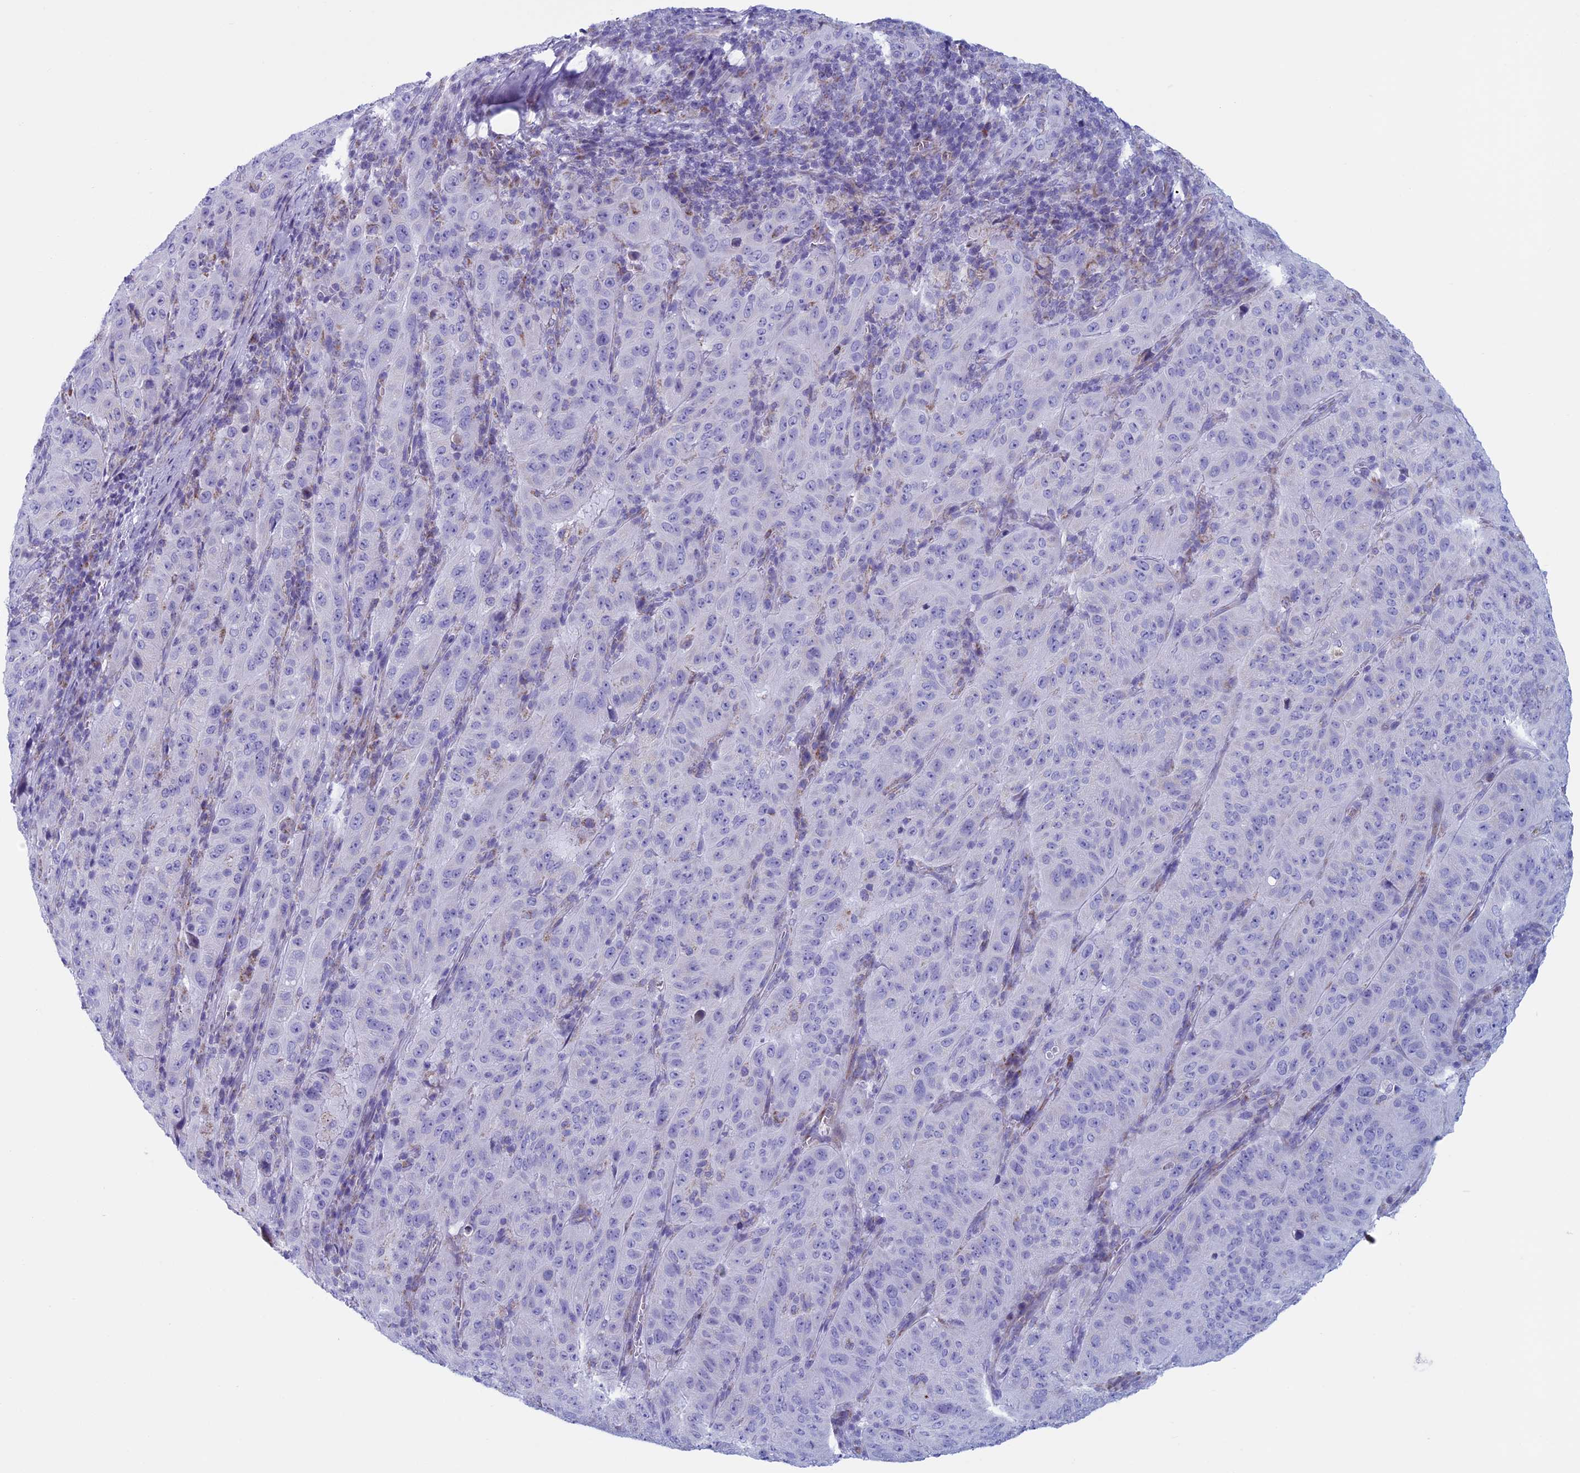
{"staining": {"intensity": "negative", "quantity": "none", "location": "none"}, "tissue": "pancreatic cancer", "cell_type": "Tumor cells", "image_type": "cancer", "snomed": [{"axis": "morphology", "description": "Adenocarcinoma, NOS"}, {"axis": "topography", "description": "Pancreas"}], "caption": "Tumor cells show no significant protein staining in adenocarcinoma (pancreatic).", "gene": "NDUFB9", "patient": {"sex": "male", "age": 63}}